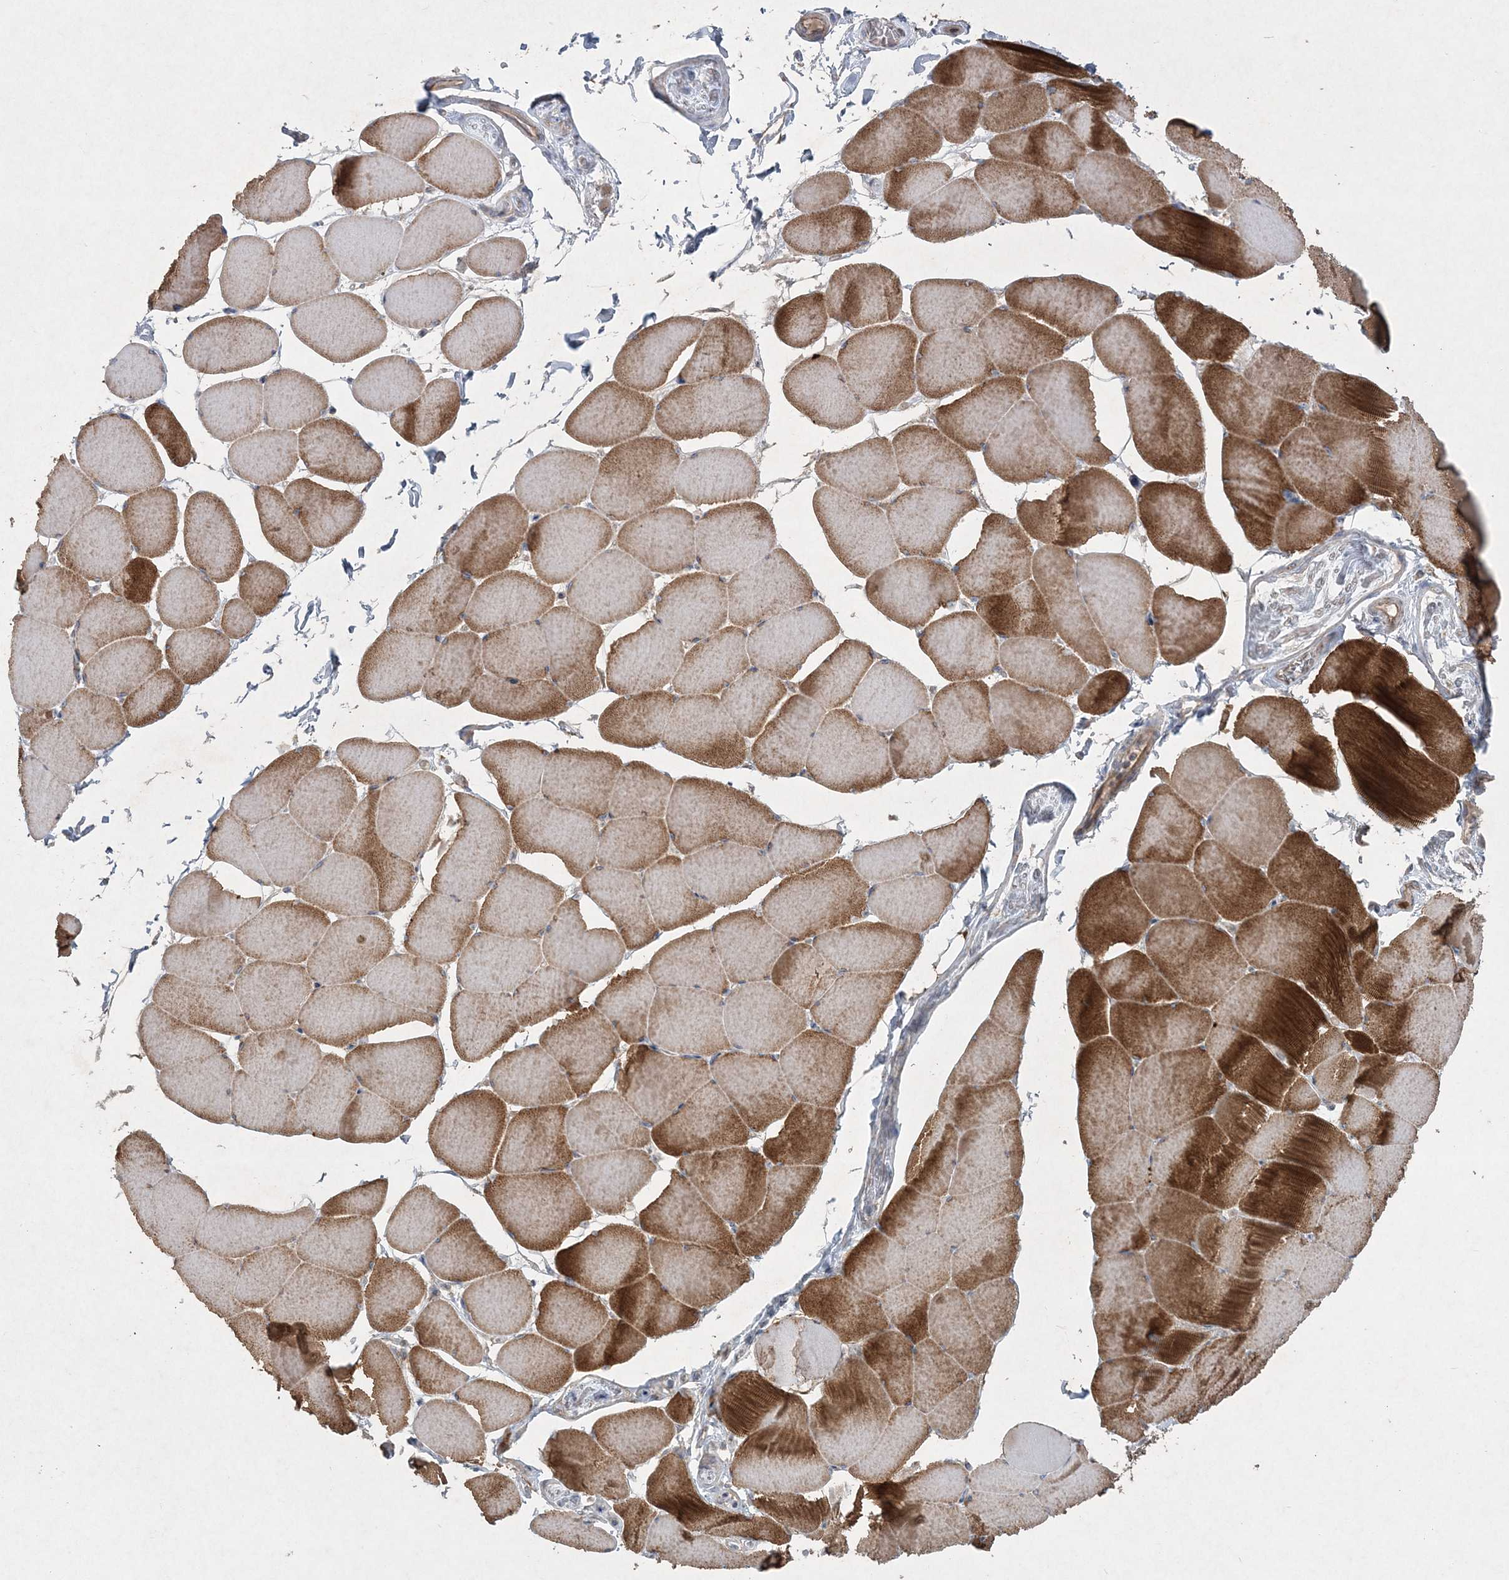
{"staining": {"intensity": "strong", "quantity": "25%-75%", "location": "cytoplasmic/membranous"}, "tissue": "skeletal muscle", "cell_type": "Myocytes", "image_type": "normal", "snomed": [{"axis": "morphology", "description": "Normal tissue, NOS"}, {"axis": "topography", "description": "Skeletal muscle"}], "caption": "High-magnification brightfield microscopy of normal skeletal muscle stained with DAB (brown) and counterstained with hematoxylin (blue). myocytes exhibit strong cytoplasmic/membranous expression is present in approximately25%-75% of cells.", "gene": "LRPPRC", "patient": {"sex": "male", "age": 62}}